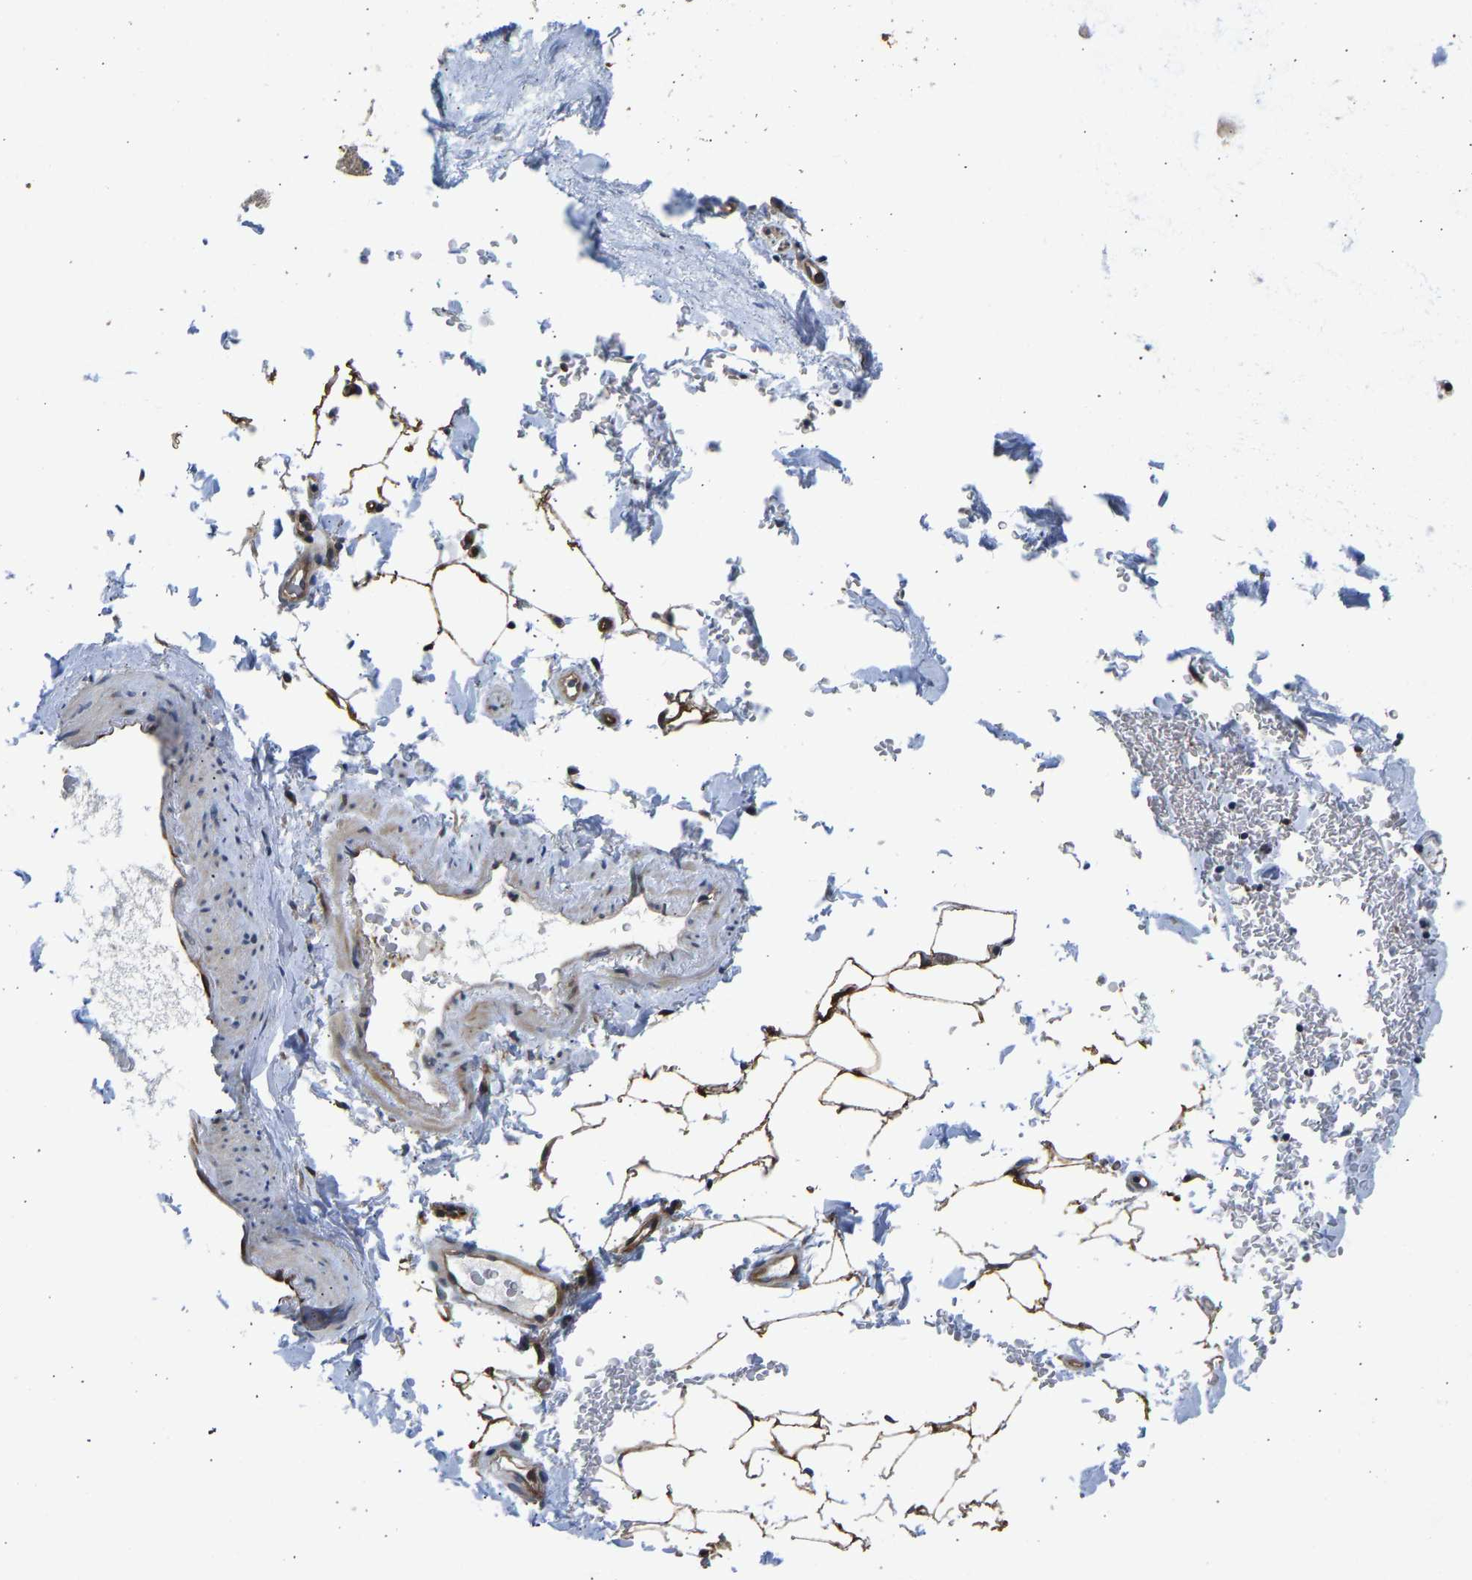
{"staining": {"intensity": "strong", "quantity": ">75%", "location": "cytoplasmic/membranous"}, "tissue": "adipose tissue", "cell_type": "Adipocytes", "image_type": "normal", "snomed": [{"axis": "morphology", "description": "Normal tissue, NOS"}, {"axis": "topography", "description": "Cartilage tissue"}, {"axis": "topography", "description": "Bronchus"}], "caption": "Protein expression analysis of benign adipose tissue reveals strong cytoplasmic/membranous staining in approximately >75% of adipocytes.", "gene": "RESF1", "patient": {"sex": "female", "age": 73}}